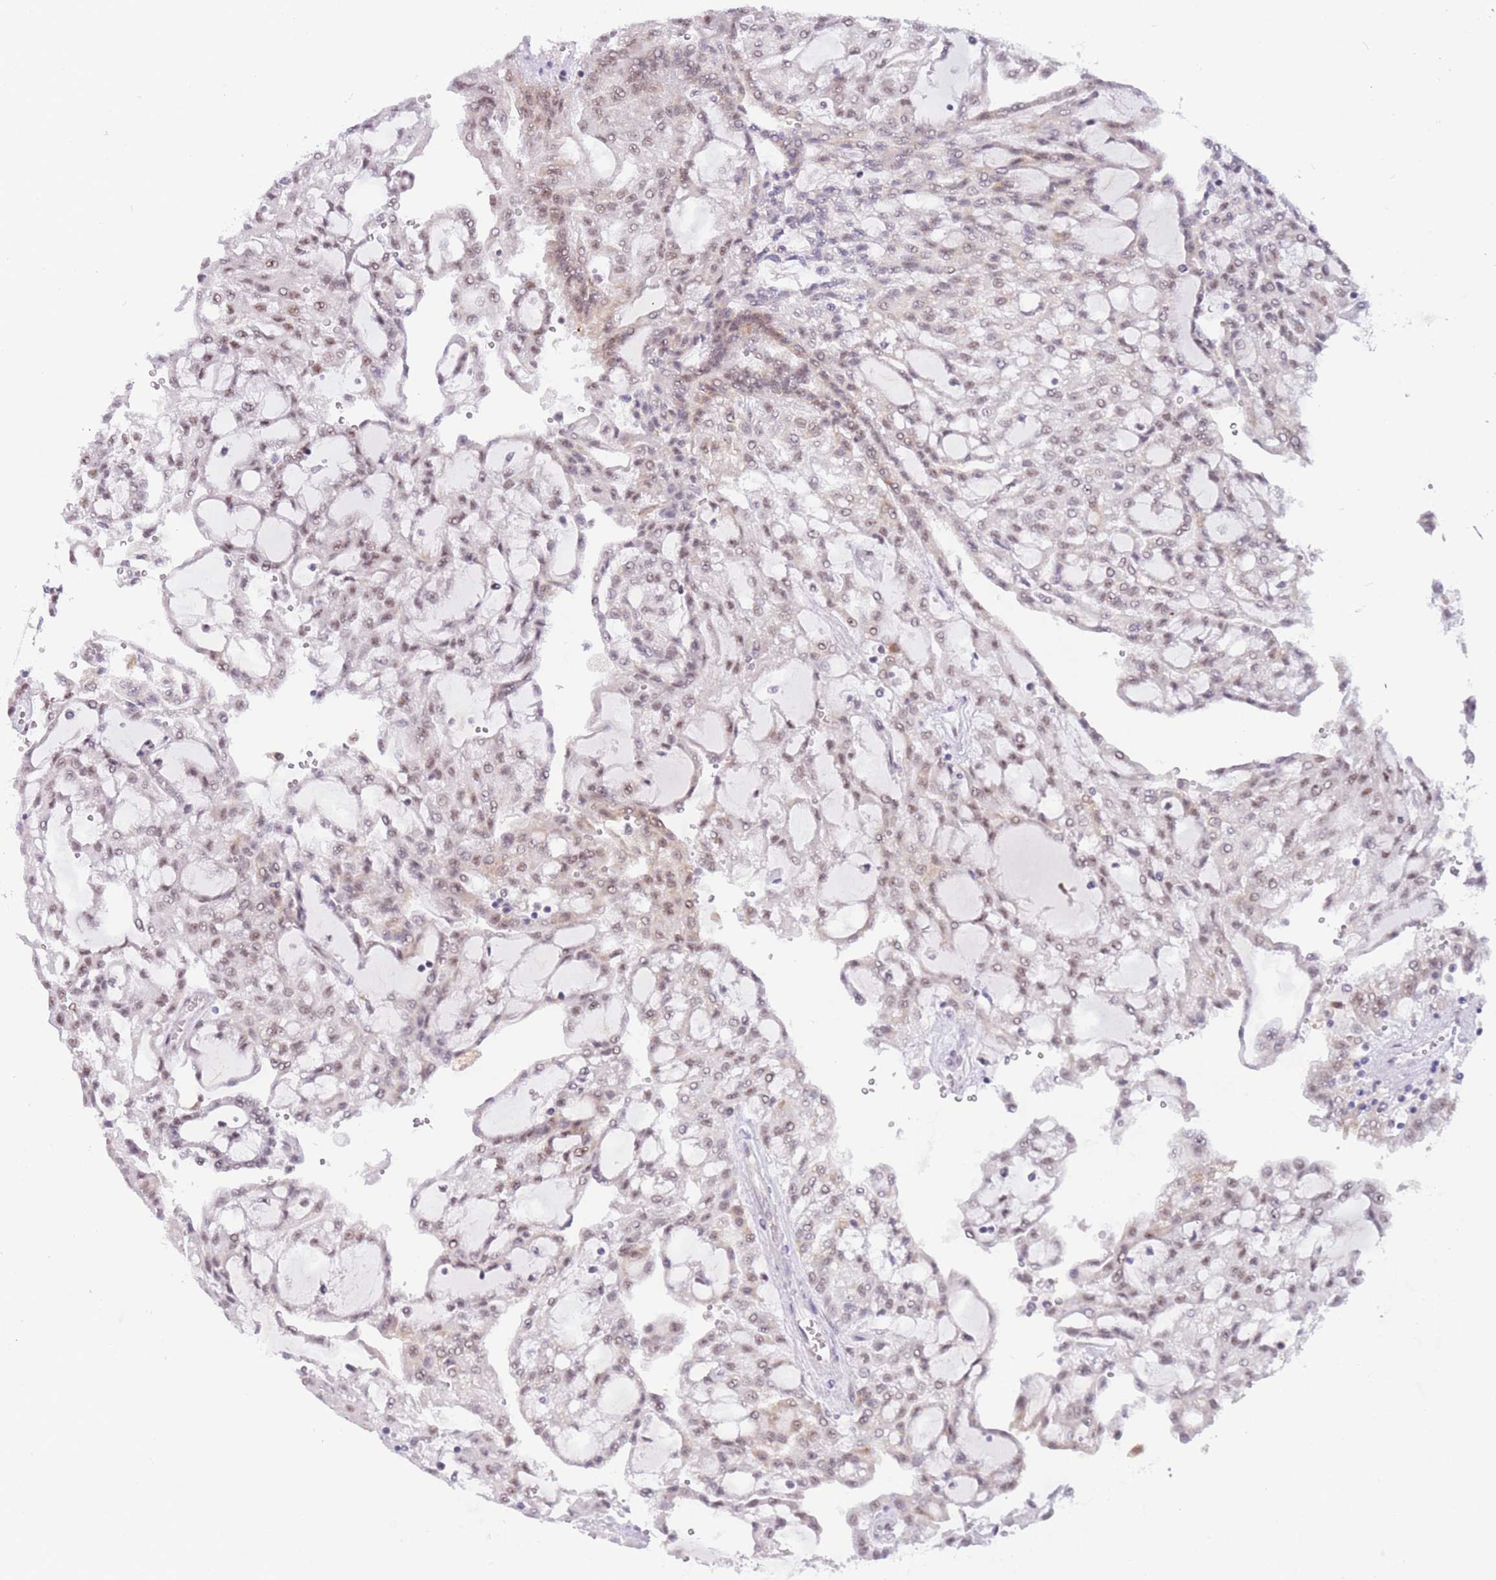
{"staining": {"intensity": "weak", "quantity": ">75%", "location": "nuclear"}, "tissue": "renal cancer", "cell_type": "Tumor cells", "image_type": "cancer", "snomed": [{"axis": "morphology", "description": "Adenocarcinoma, NOS"}, {"axis": "topography", "description": "Kidney"}], "caption": "Immunohistochemical staining of renal adenocarcinoma demonstrates low levels of weak nuclear protein staining in about >75% of tumor cells.", "gene": "CYP2B6", "patient": {"sex": "male", "age": 63}}